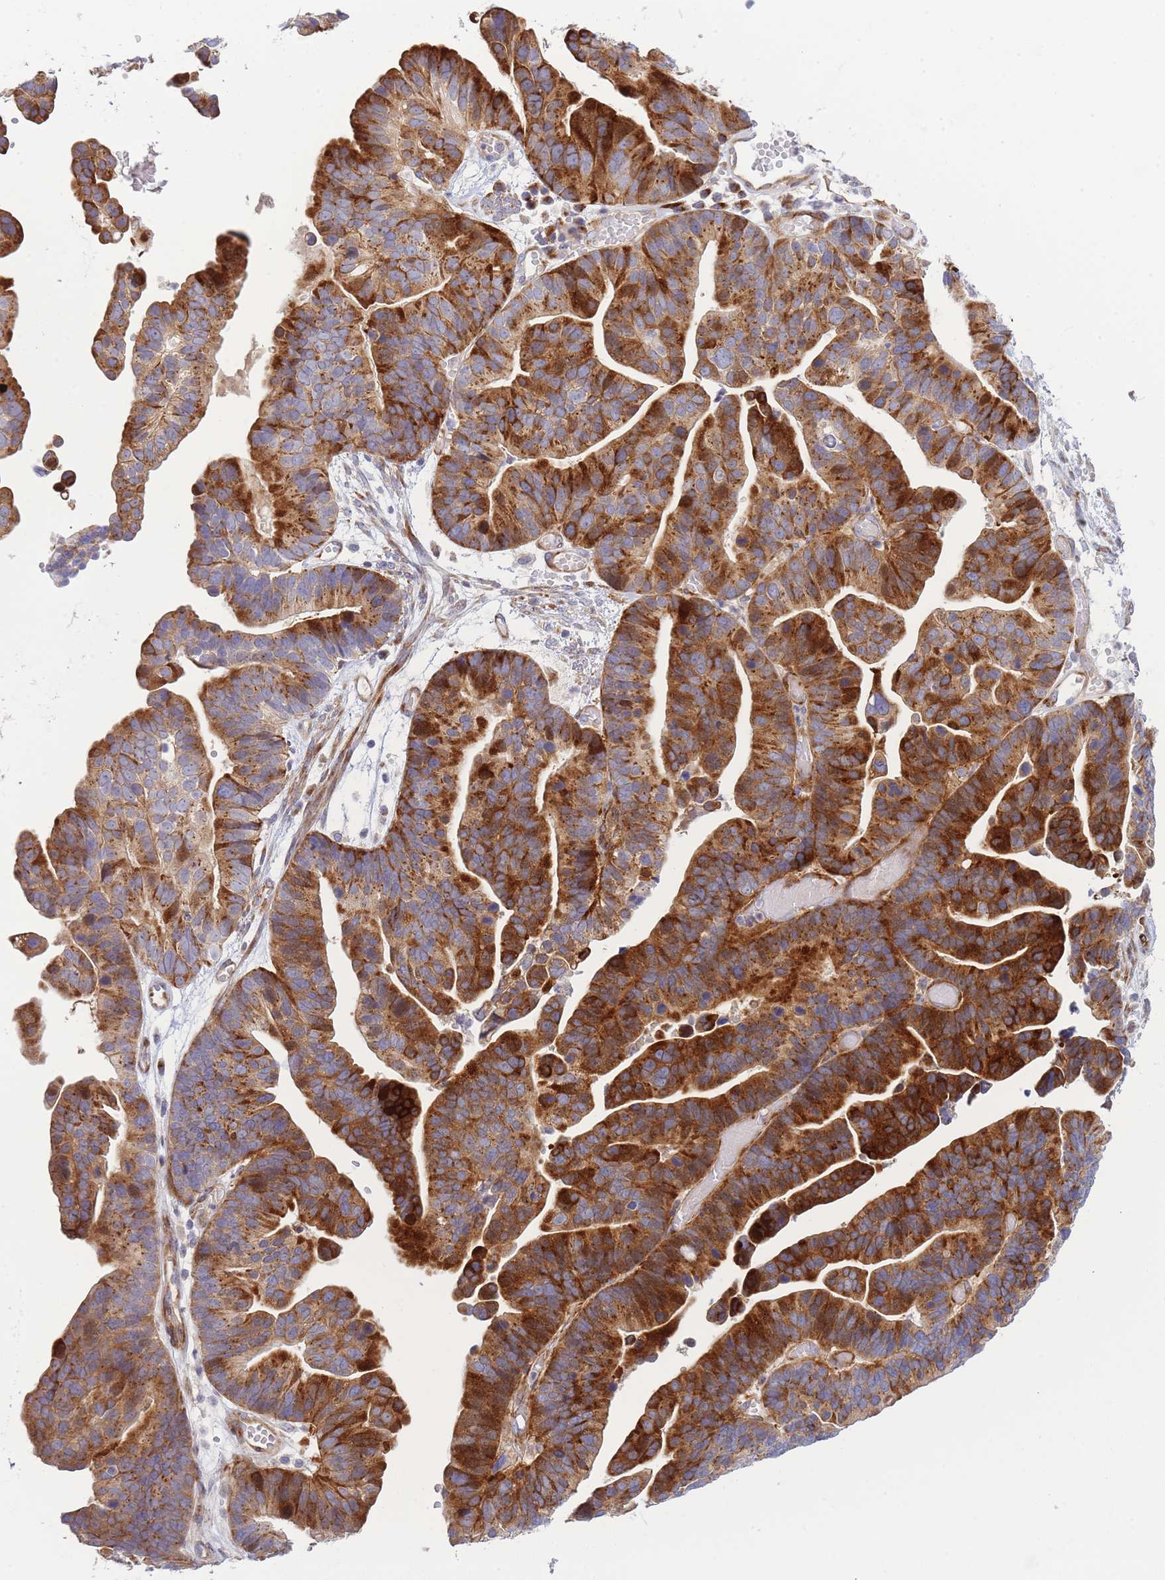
{"staining": {"intensity": "strong", "quantity": ">75%", "location": "cytoplasmic/membranous"}, "tissue": "ovarian cancer", "cell_type": "Tumor cells", "image_type": "cancer", "snomed": [{"axis": "morphology", "description": "Cystadenocarcinoma, serous, NOS"}, {"axis": "topography", "description": "Ovary"}], "caption": "Protein positivity by IHC shows strong cytoplasmic/membranous positivity in about >75% of tumor cells in ovarian cancer.", "gene": "ATP5MC2", "patient": {"sex": "female", "age": 56}}